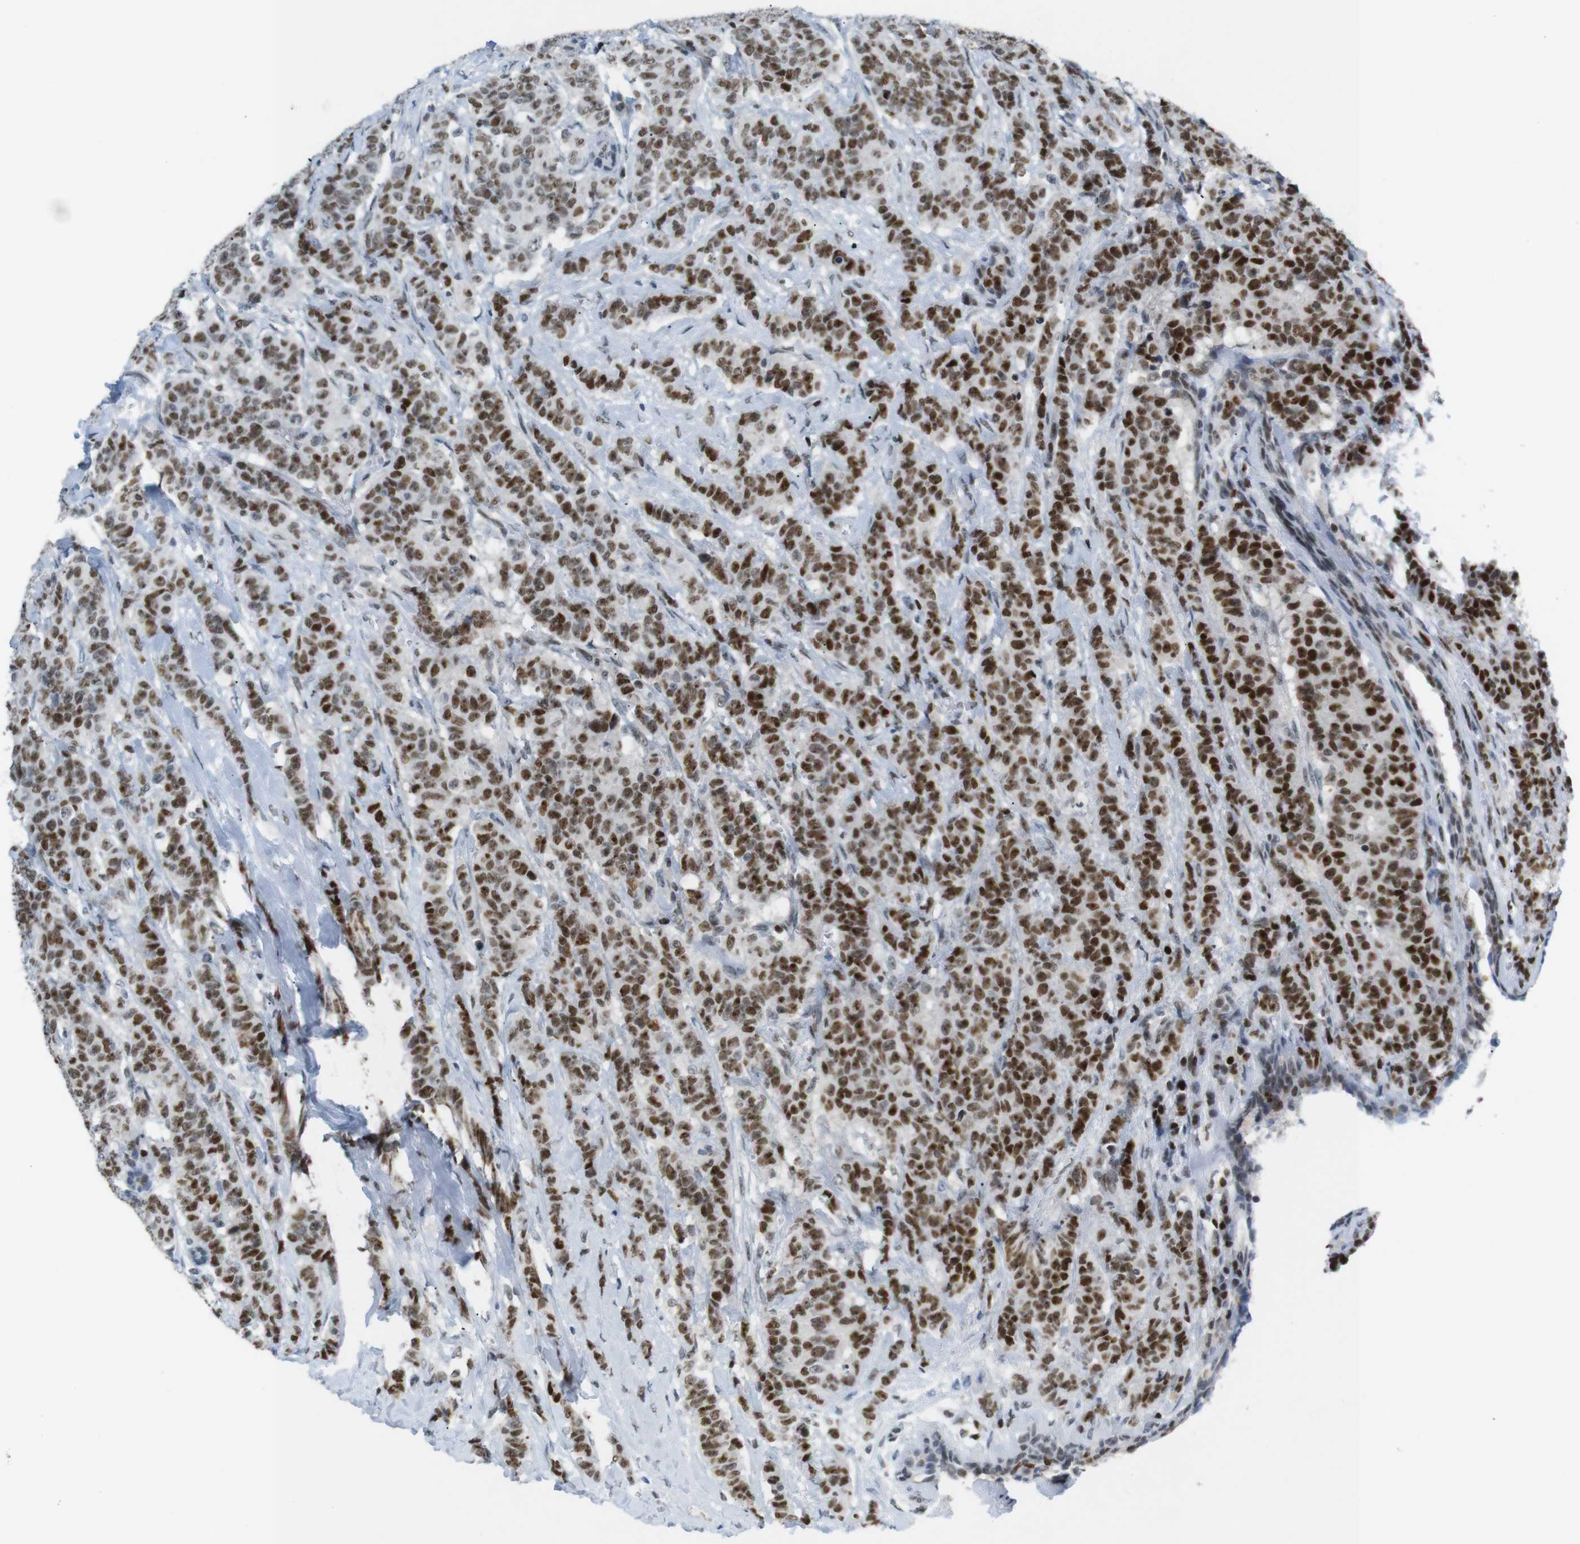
{"staining": {"intensity": "strong", "quantity": ">75%", "location": "nuclear"}, "tissue": "breast cancer", "cell_type": "Tumor cells", "image_type": "cancer", "snomed": [{"axis": "morphology", "description": "Normal tissue, NOS"}, {"axis": "morphology", "description": "Duct carcinoma"}, {"axis": "topography", "description": "Breast"}], "caption": "A photomicrograph showing strong nuclear expression in approximately >75% of tumor cells in breast infiltrating ductal carcinoma, as visualized by brown immunohistochemical staining.", "gene": "RIOX2", "patient": {"sex": "female", "age": 40}}